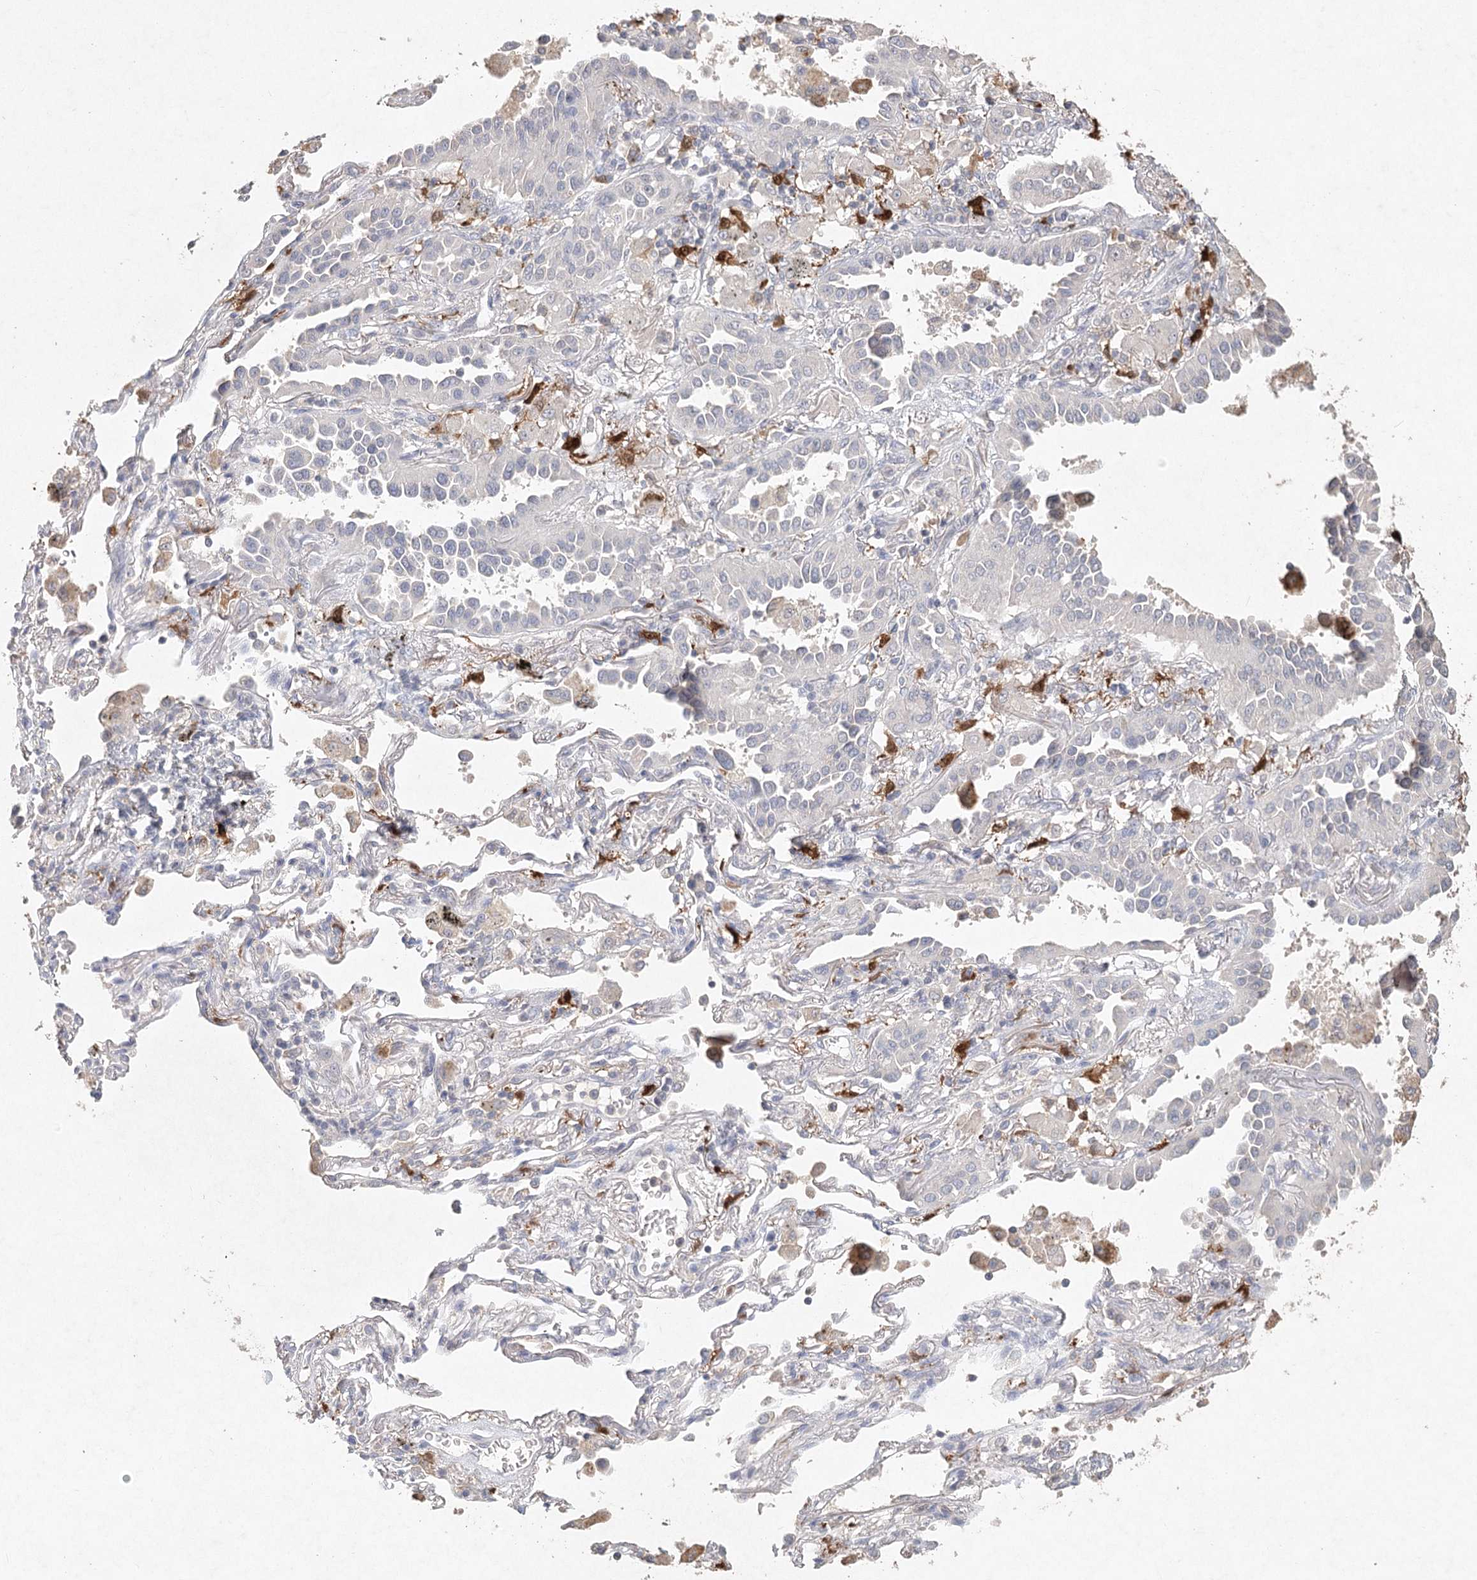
{"staining": {"intensity": "negative", "quantity": "none", "location": "none"}, "tissue": "lung cancer", "cell_type": "Tumor cells", "image_type": "cancer", "snomed": [{"axis": "morphology", "description": "Normal tissue, NOS"}, {"axis": "morphology", "description": "Adenocarcinoma, NOS"}, {"axis": "topography", "description": "Lung"}], "caption": "DAB immunohistochemical staining of human lung cancer demonstrates no significant positivity in tumor cells. The staining was performed using DAB to visualize the protein expression in brown, while the nuclei were stained in blue with hematoxylin (Magnification: 20x).", "gene": "ARSI", "patient": {"sex": "male", "age": 59}}